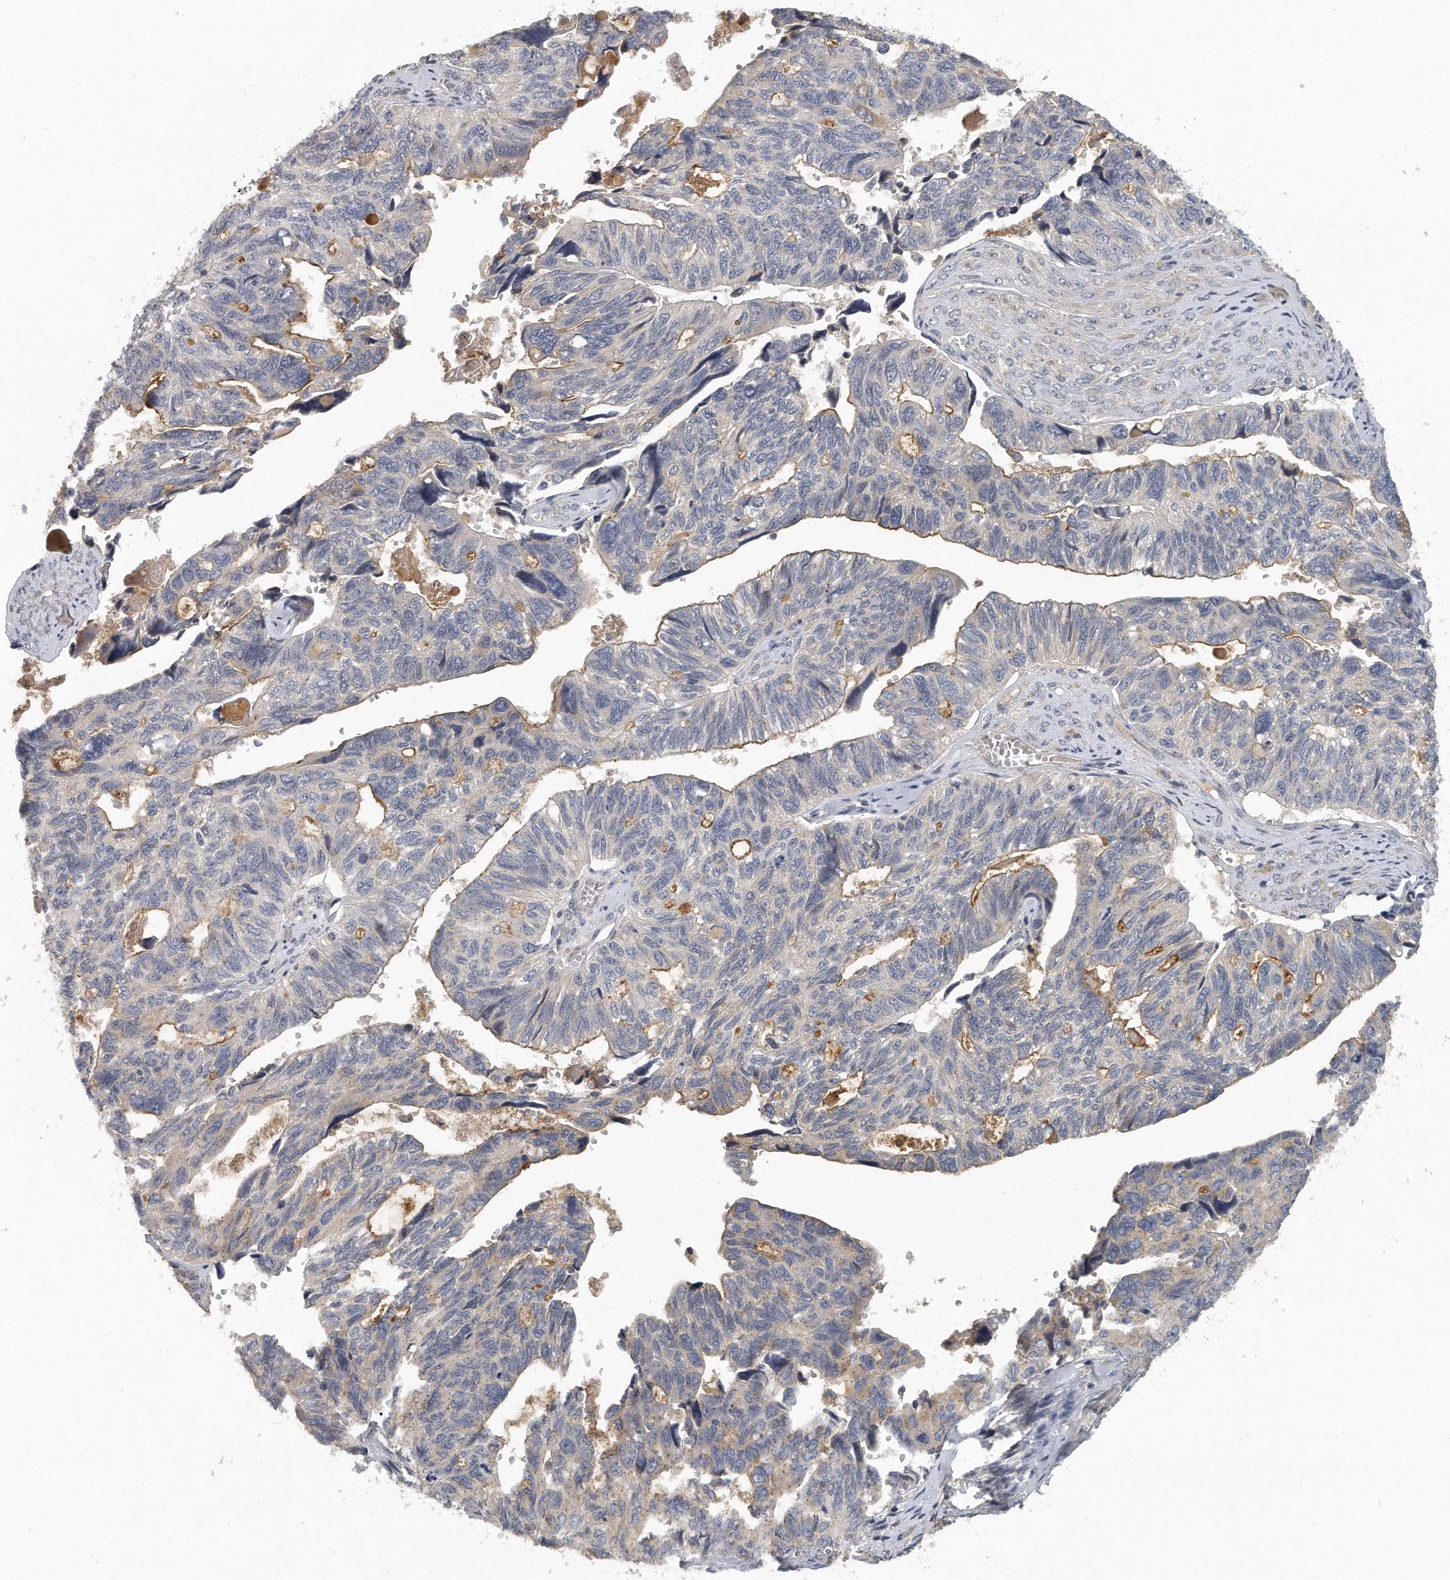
{"staining": {"intensity": "moderate", "quantity": "<25%", "location": "cytoplasmic/membranous"}, "tissue": "ovarian cancer", "cell_type": "Tumor cells", "image_type": "cancer", "snomed": [{"axis": "morphology", "description": "Cystadenocarcinoma, serous, NOS"}, {"axis": "topography", "description": "Ovary"}], "caption": "DAB (3,3'-diaminobenzidine) immunohistochemical staining of ovarian serous cystadenocarcinoma reveals moderate cytoplasmic/membranous protein expression in about <25% of tumor cells.", "gene": "TRAPPC14", "patient": {"sex": "female", "age": 79}}